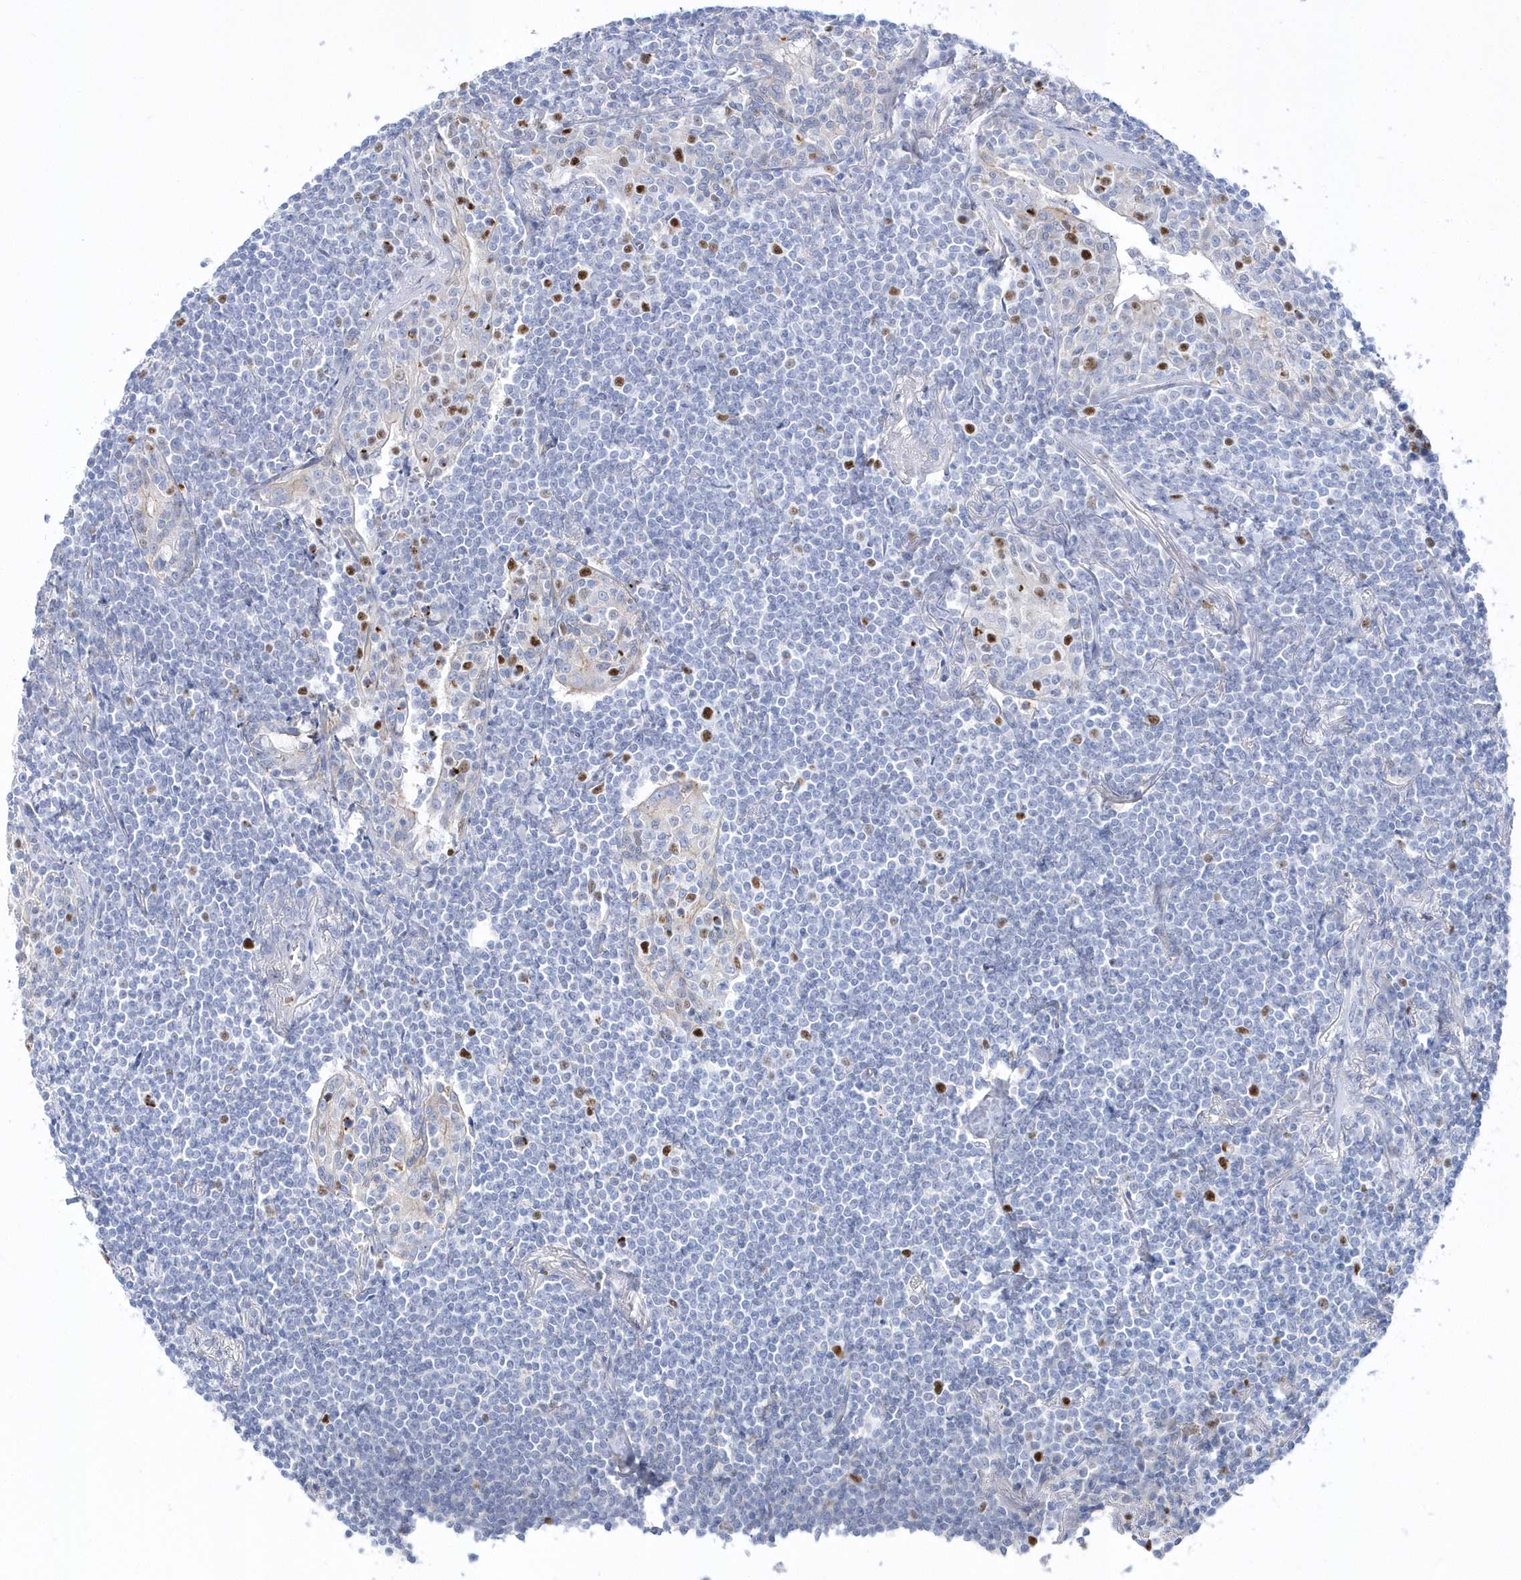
{"staining": {"intensity": "negative", "quantity": "none", "location": "none"}, "tissue": "lymphoma", "cell_type": "Tumor cells", "image_type": "cancer", "snomed": [{"axis": "morphology", "description": "Malignant lymphoma, non-Hodgkin's type, Low grade"}, {"axis": "topography", "description": "Lung"}], "caption": "Immunohistochemical staining of human malignant lymphoma, non-Hodgkin's type (low-grade) exhibits no significant positivity in tumor cells. (Brightfield microscopy of DAB immunohistochemistry at high magnification).", "gene": "TMCO6", "patient": {"sex": "female", "age": 71}}